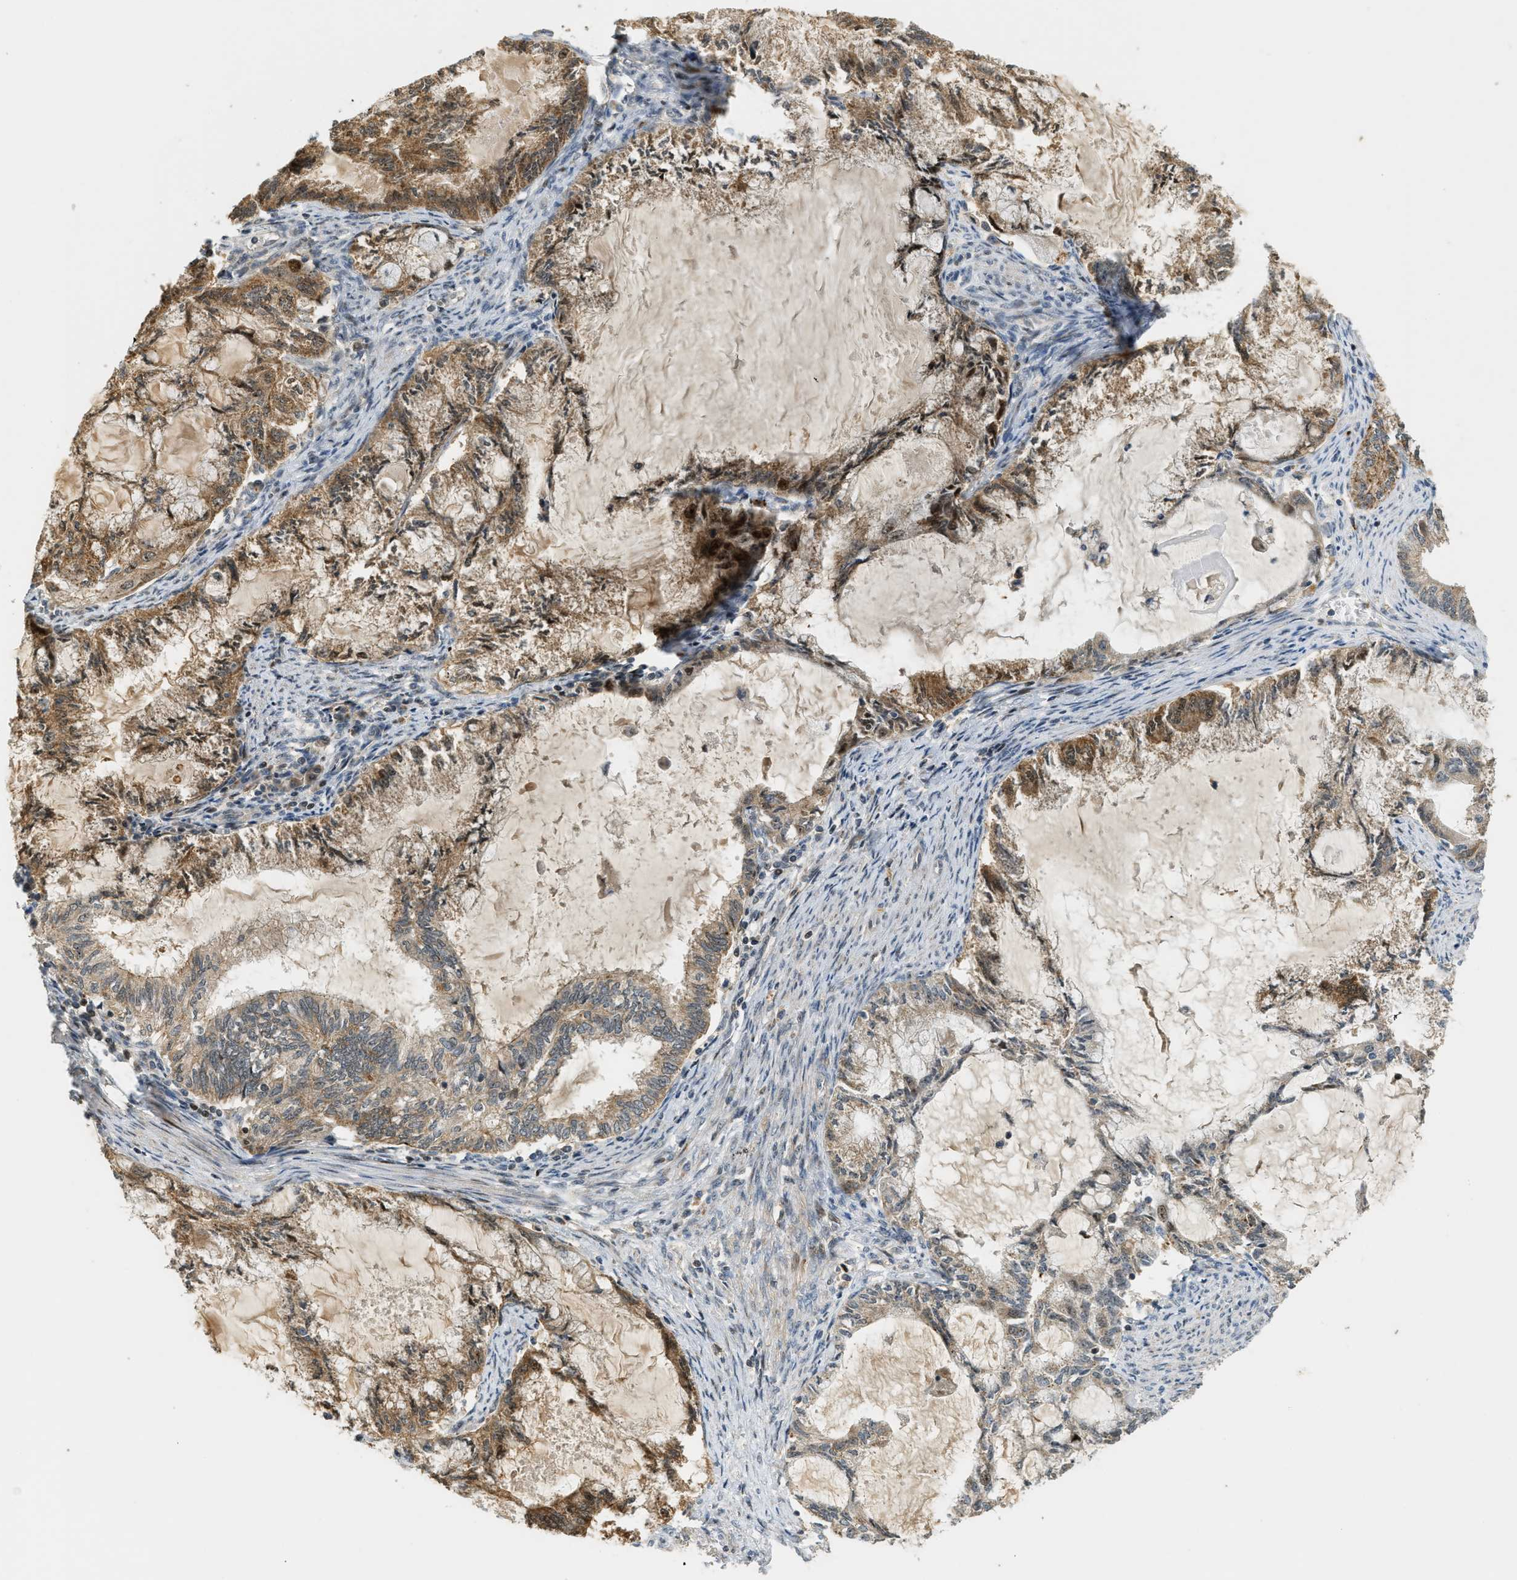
{"staining": {"intensity": "moderate", "quantity": ">75%", "location": "cytoplasmic/membranous"}, "tissue": "endometrial cancer", "cell_type": "Tumor cells", "image_type": "cancer", "snomed": [{"axis": "morphology", "description": "Adenocarcinoma, NOS"}, {"axis": "topography", "description": "Endometrium"}], "caption": "Immunohistochemical staining of human endometrial cancer displays medium levels of moderate cytoplasmic/membranous protein expression in about >75% of tumor cells.", "gene": "TRAPPC14", "patient": {"sex": "female", "age": 86}}